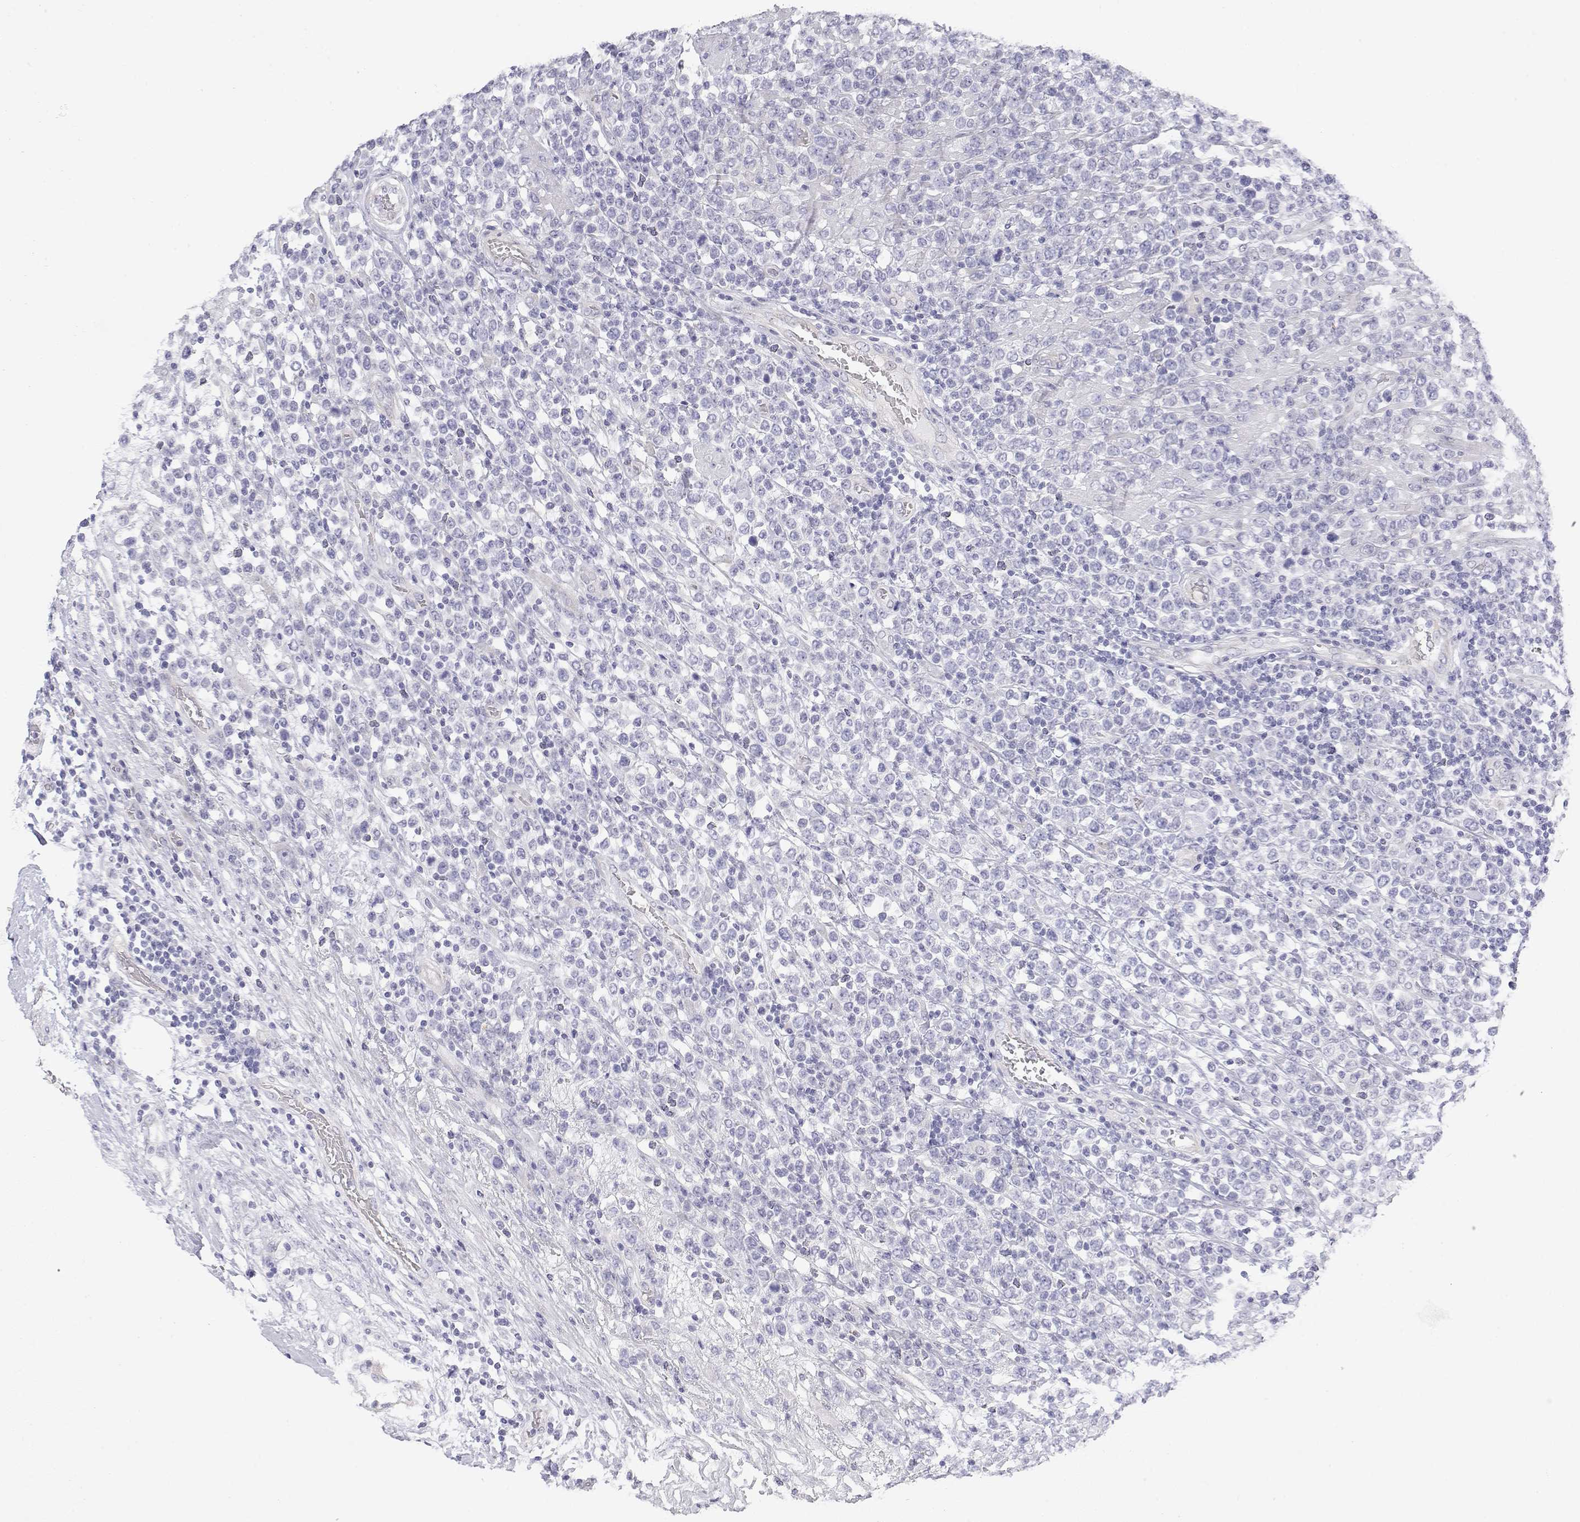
{"staining": {"intensity": "negative", "quantity": "none", "location": "none"}, "tissue": "lymphoma", "cell_type": "Tumor cells", "image_type": "cancer", "snomed": [{"axis": "morphology", "description": "Malignant lymphoma, non-Hodgkin's type, High grade"}, {"axis": "topography", "description": "Soft tissue"}], "caption": "Immunohistochemistry (IHC) of lymphoma displays no positivity in tumor cells.", "gene": "MISP", "patient": {"sex": "female", "age": 56}}